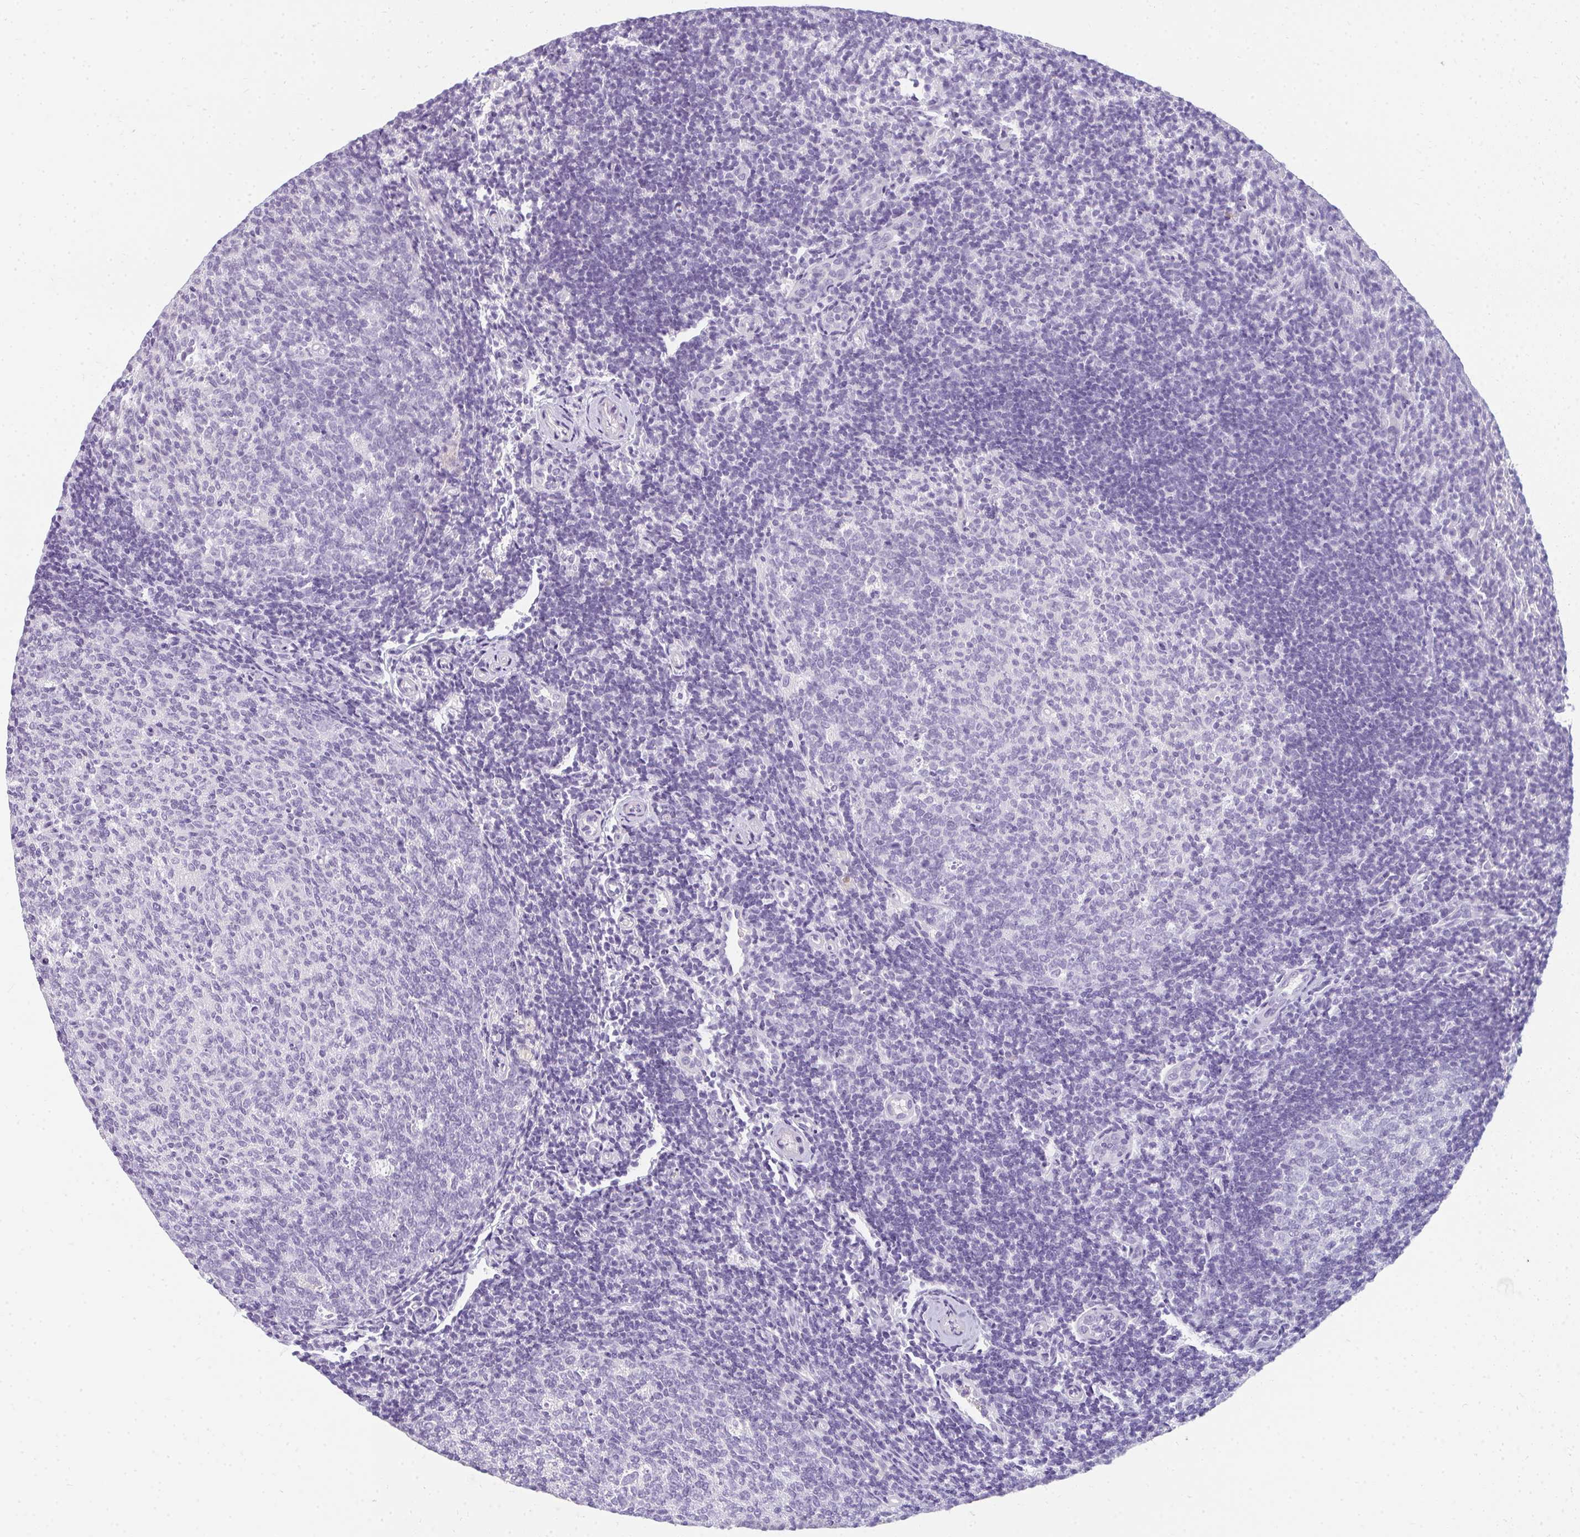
{"staining": {"intensity": "negative", "quantity": "none", "location": "none"}, "tissue": "tonsil", "cell_type": "Germinal center cells", "image_type": "normal", "snomed": [{"axis": "morphology", "description": "Normal tissue, NOS"}, {"axis": "topography", "description": "Tonsil"}], "caption": "Germinal center cells show no significant protein expression in unremarkable tonsil.", "gene": "PPP1R3G", "patient": {"sex": "female", "age": 10}}